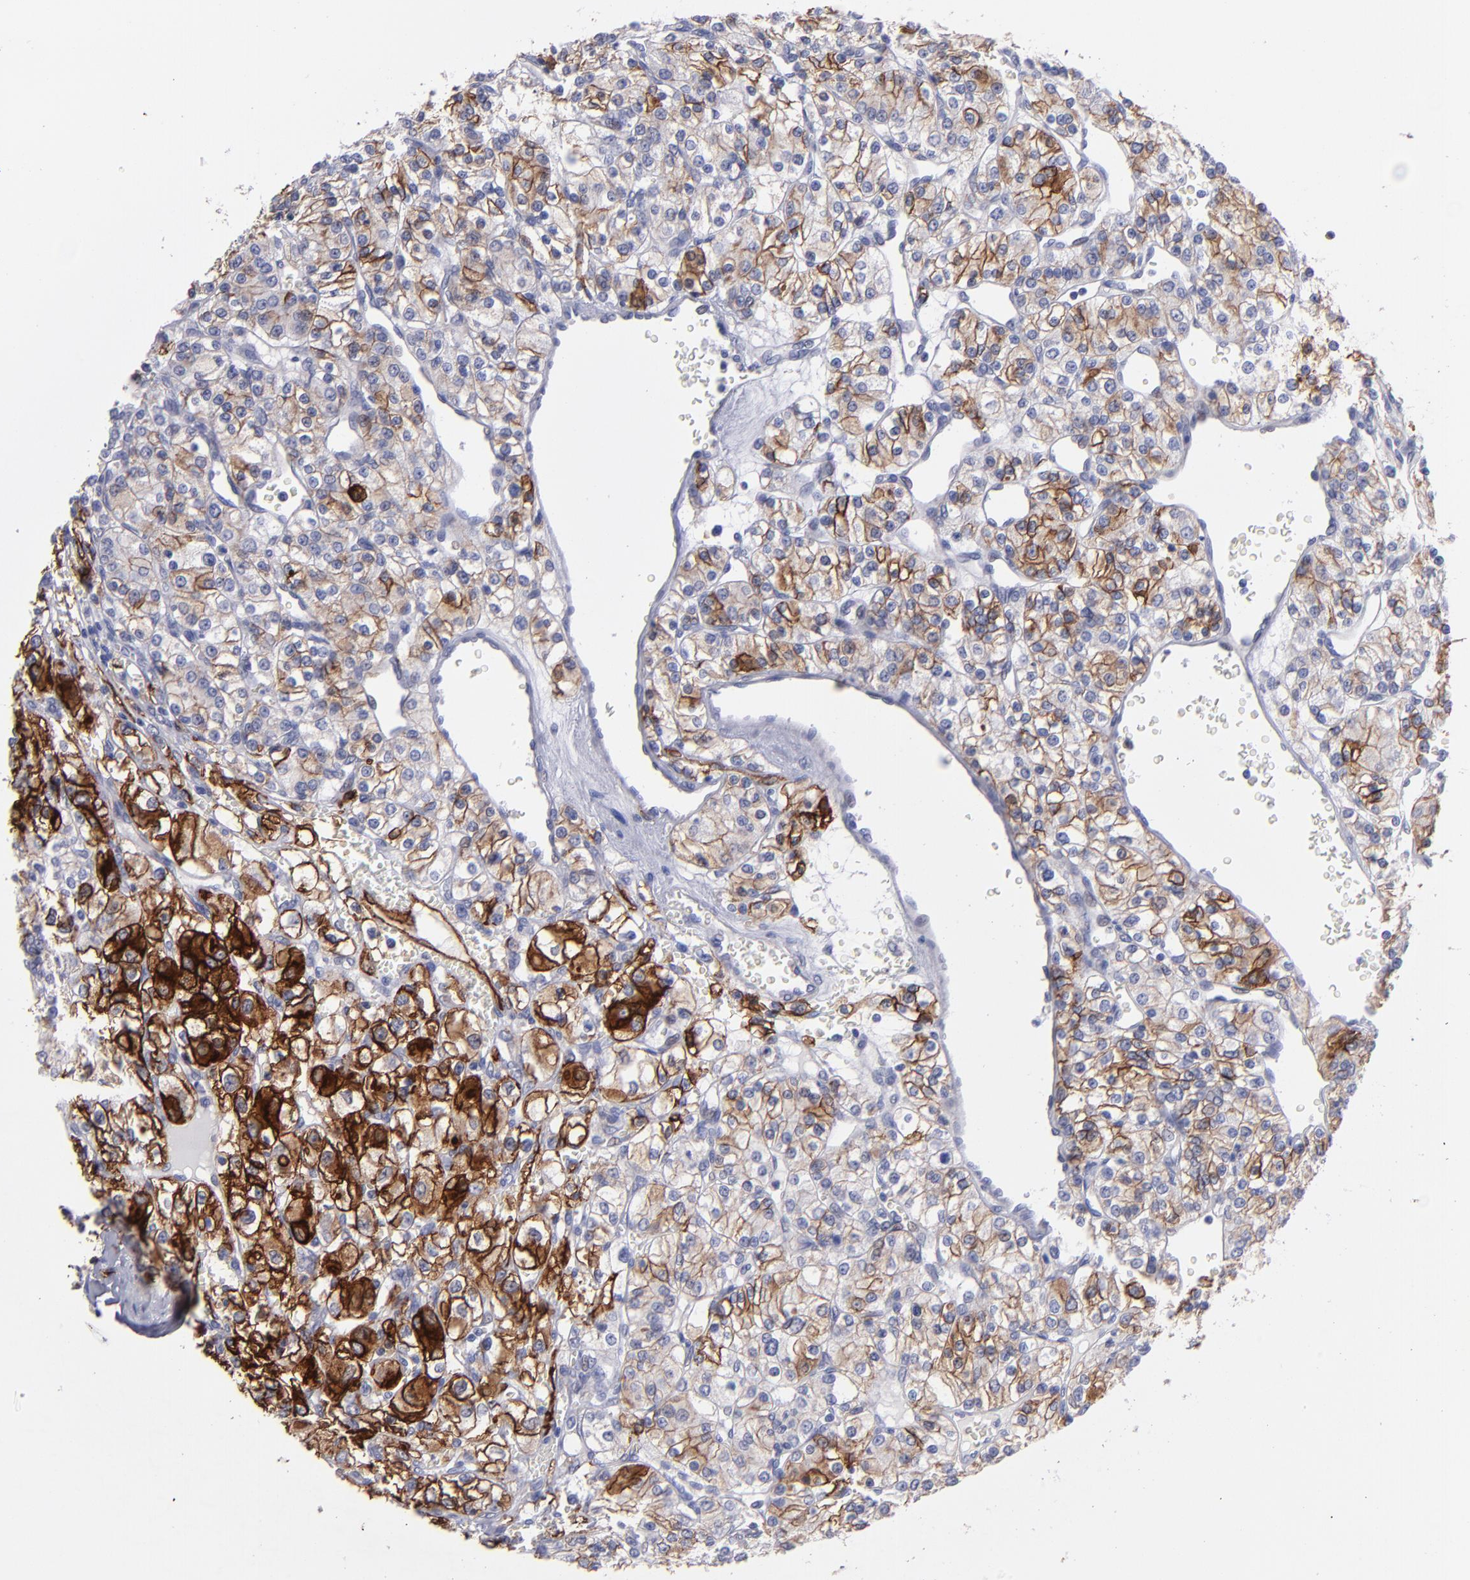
{"staining": {"intensity": "moderate", "quantity": ">75%", "location": "cytoplasmic/membranous"}, "tissue": "renal cancer", "cell_type": "Tumor cells", "image_type": "cancer", "snomed": [{"axis": "morphology", "description": "Adenocarcinoma, NOS"}, {"axis": "topography", "description": "Kidney"}], "caption": "A high-resolution histopathology image shows IHC staining of renal adenocarcinoma, which reveals moderate cytoplasmic/membranous expression in about >75% of tumor cells.", "gene": "AHNAK2", "patient": {"sex": "female", "age": 62}}